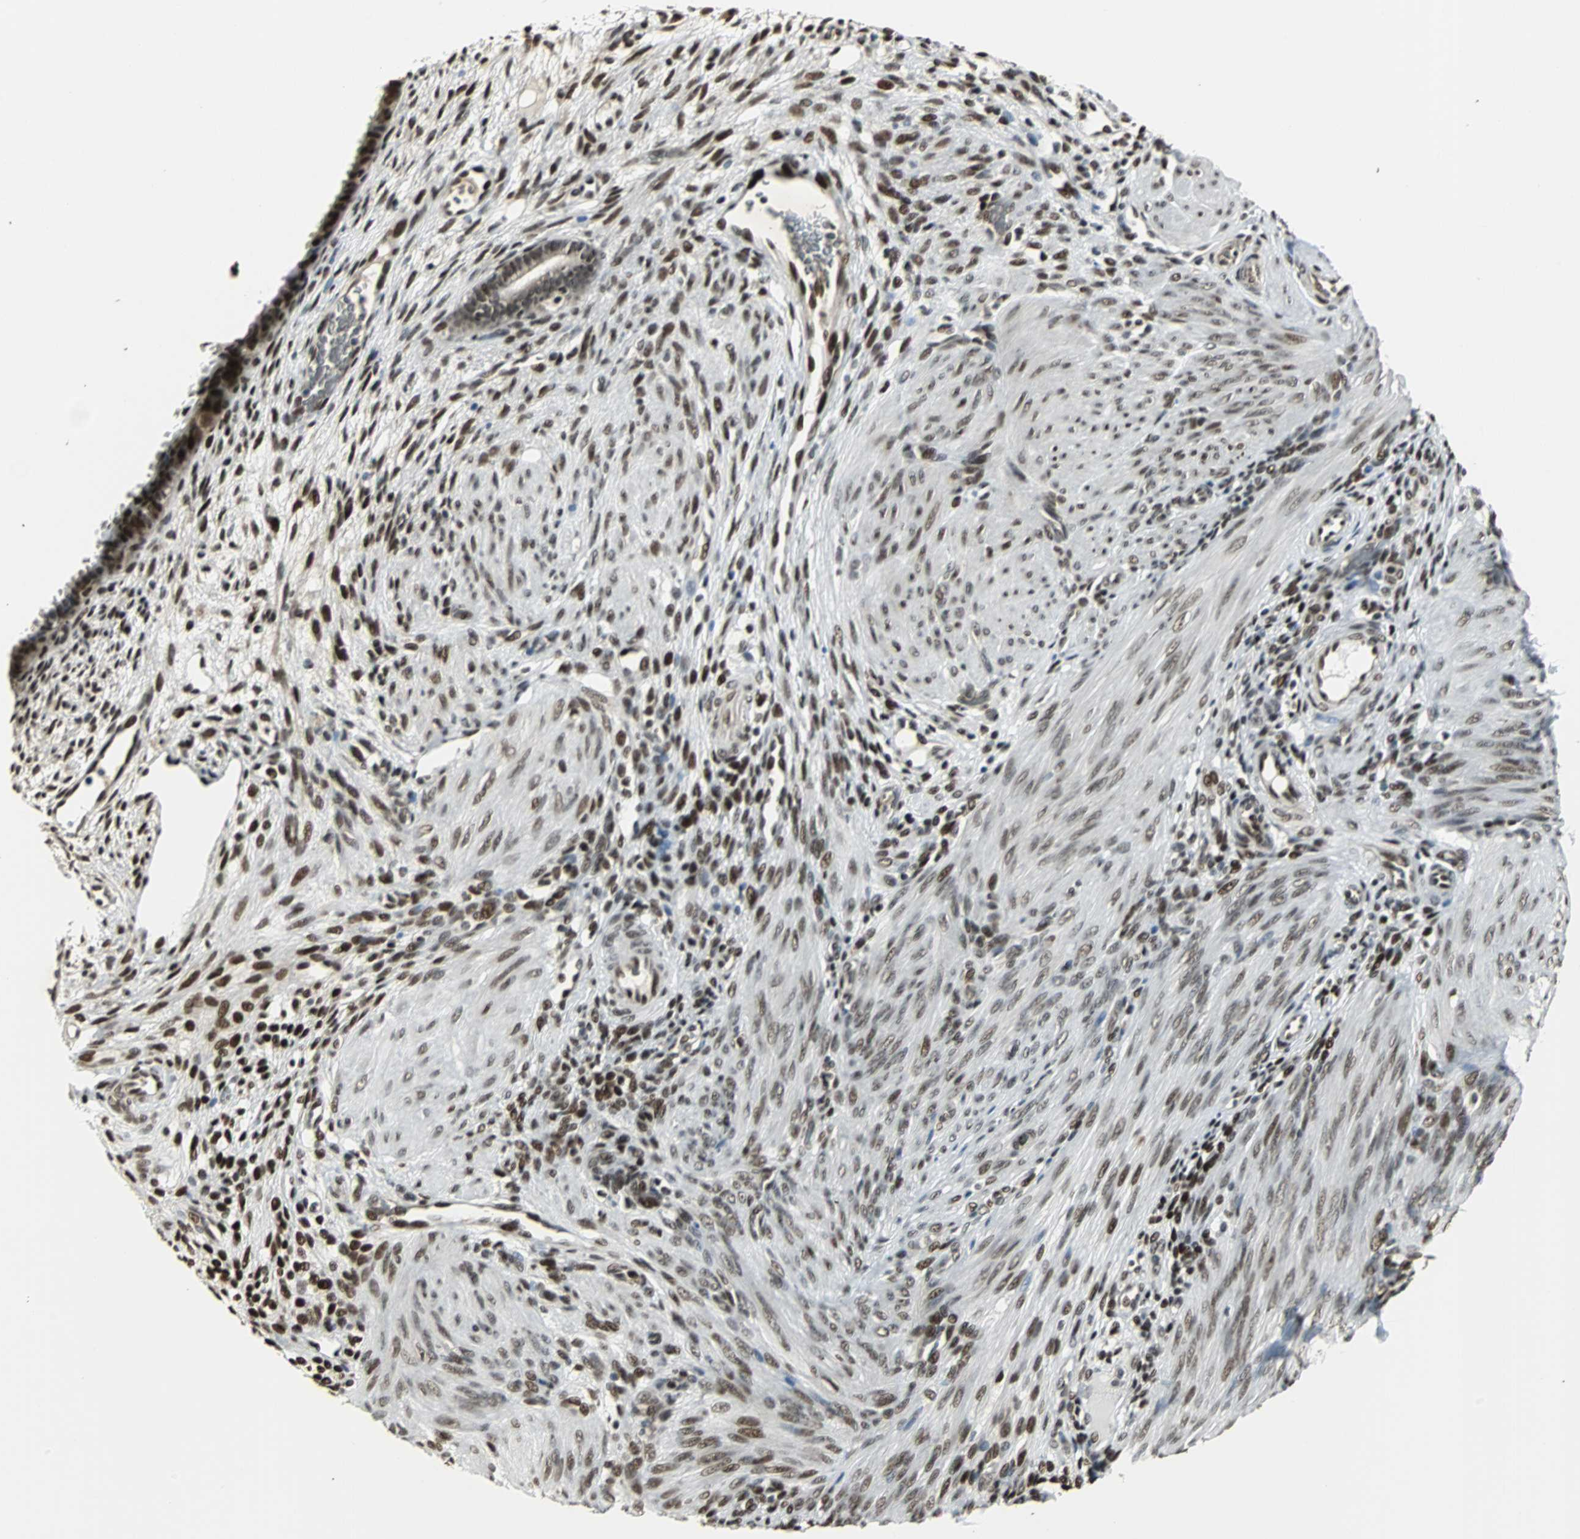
{"staining": {"intensity": "moderate", "quantity": ">75%", "location": "nuclear"}, "tissue": "endometrium", "cell_type": "Cells in endometrial stroma", "image_type": "normal", "snomed": [{"axis": "morphology", "description": "Normal tissue, NOS"}, {"axis": "topography", "description": "Endometrium"}], "caption": "Immunohistochemical staining of normal endometrium reveals >75% levels of moderate nuclear protein expression in approximately >75% of cells in endometrial stroma.", "gene": "TAF5", "patient": {"sex": "female", "age": 72}}